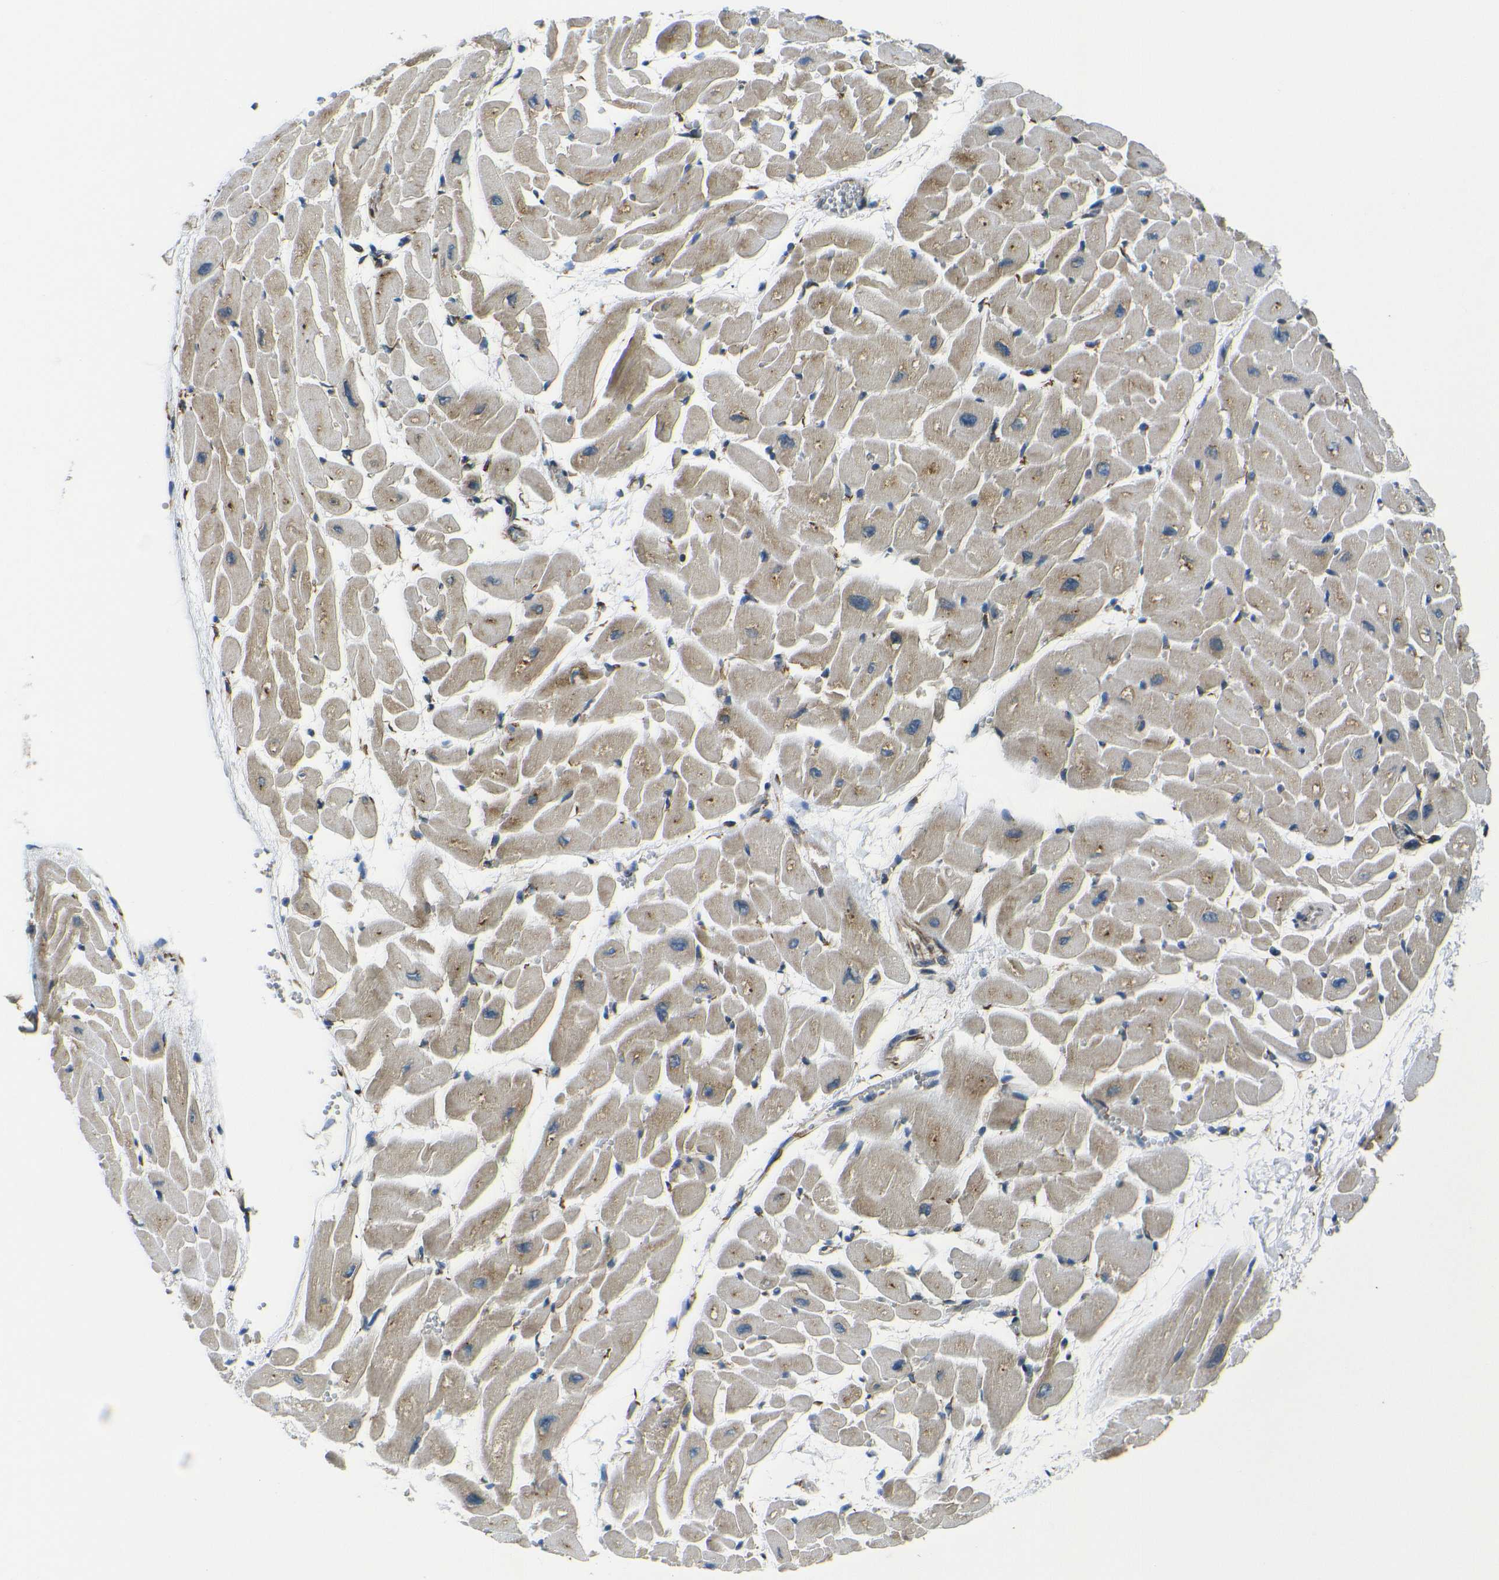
{"staining": {"intensity": "moderate", "quantity": ">75%", "location": "cytoplasmic/membranous"}, "tissue": "heart muscle", "cell_type": "Cardiomyocytes", "image_type": "normal", "snomed": [{"axis": "morphology", "description": "Normal tissue, NOS"}, {"axis": "topography", "description": "Heart"}], "caption": "A high-resolution image shows IHC staining of benign heart muscle, which displays moderate cytoplasmic/membranous staining in about >75% of cardiomyocytes.", "gene": "RPSA", "patient": {"sex": "male", "age": 45}}